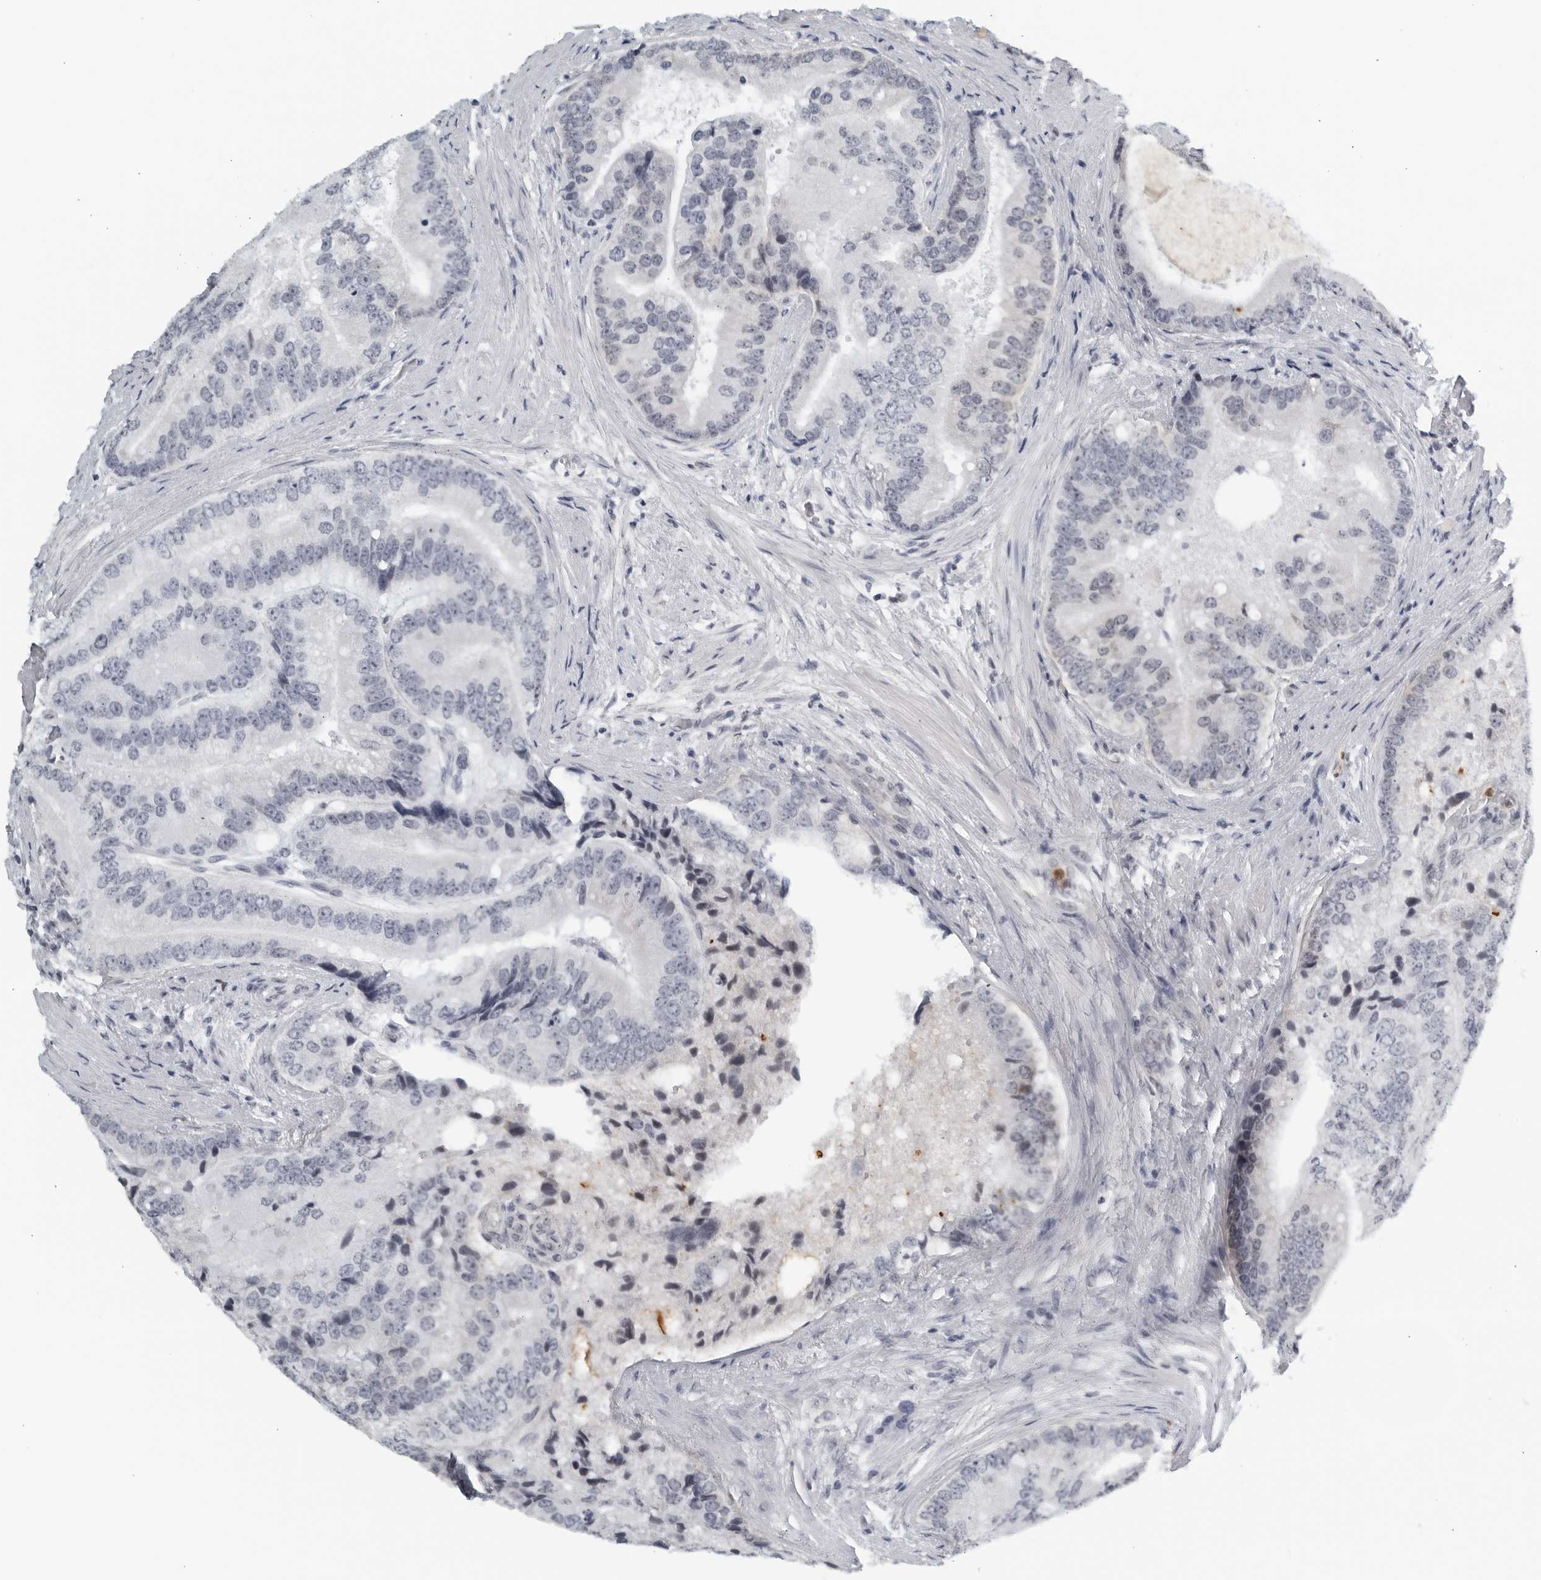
{"staining": {"intensity": "negative", "quantity": "none", "location": "none"}, "tissue": "prostate cancer", "cell_type": "Tumor cells", "image_type": "cancer", "snomed": [{"axis": "morphology", "description": "Adenocarcinoma, High grade"}, {"axis": "topography", "description": "Prostate"}], "caption": "Histopathology image shows no protein expression in tumor cells of prostate adenocarcinoma (high-grade) tissue.", "gene": "KLK7", "patient": {"sex": "male", "age": 70}}